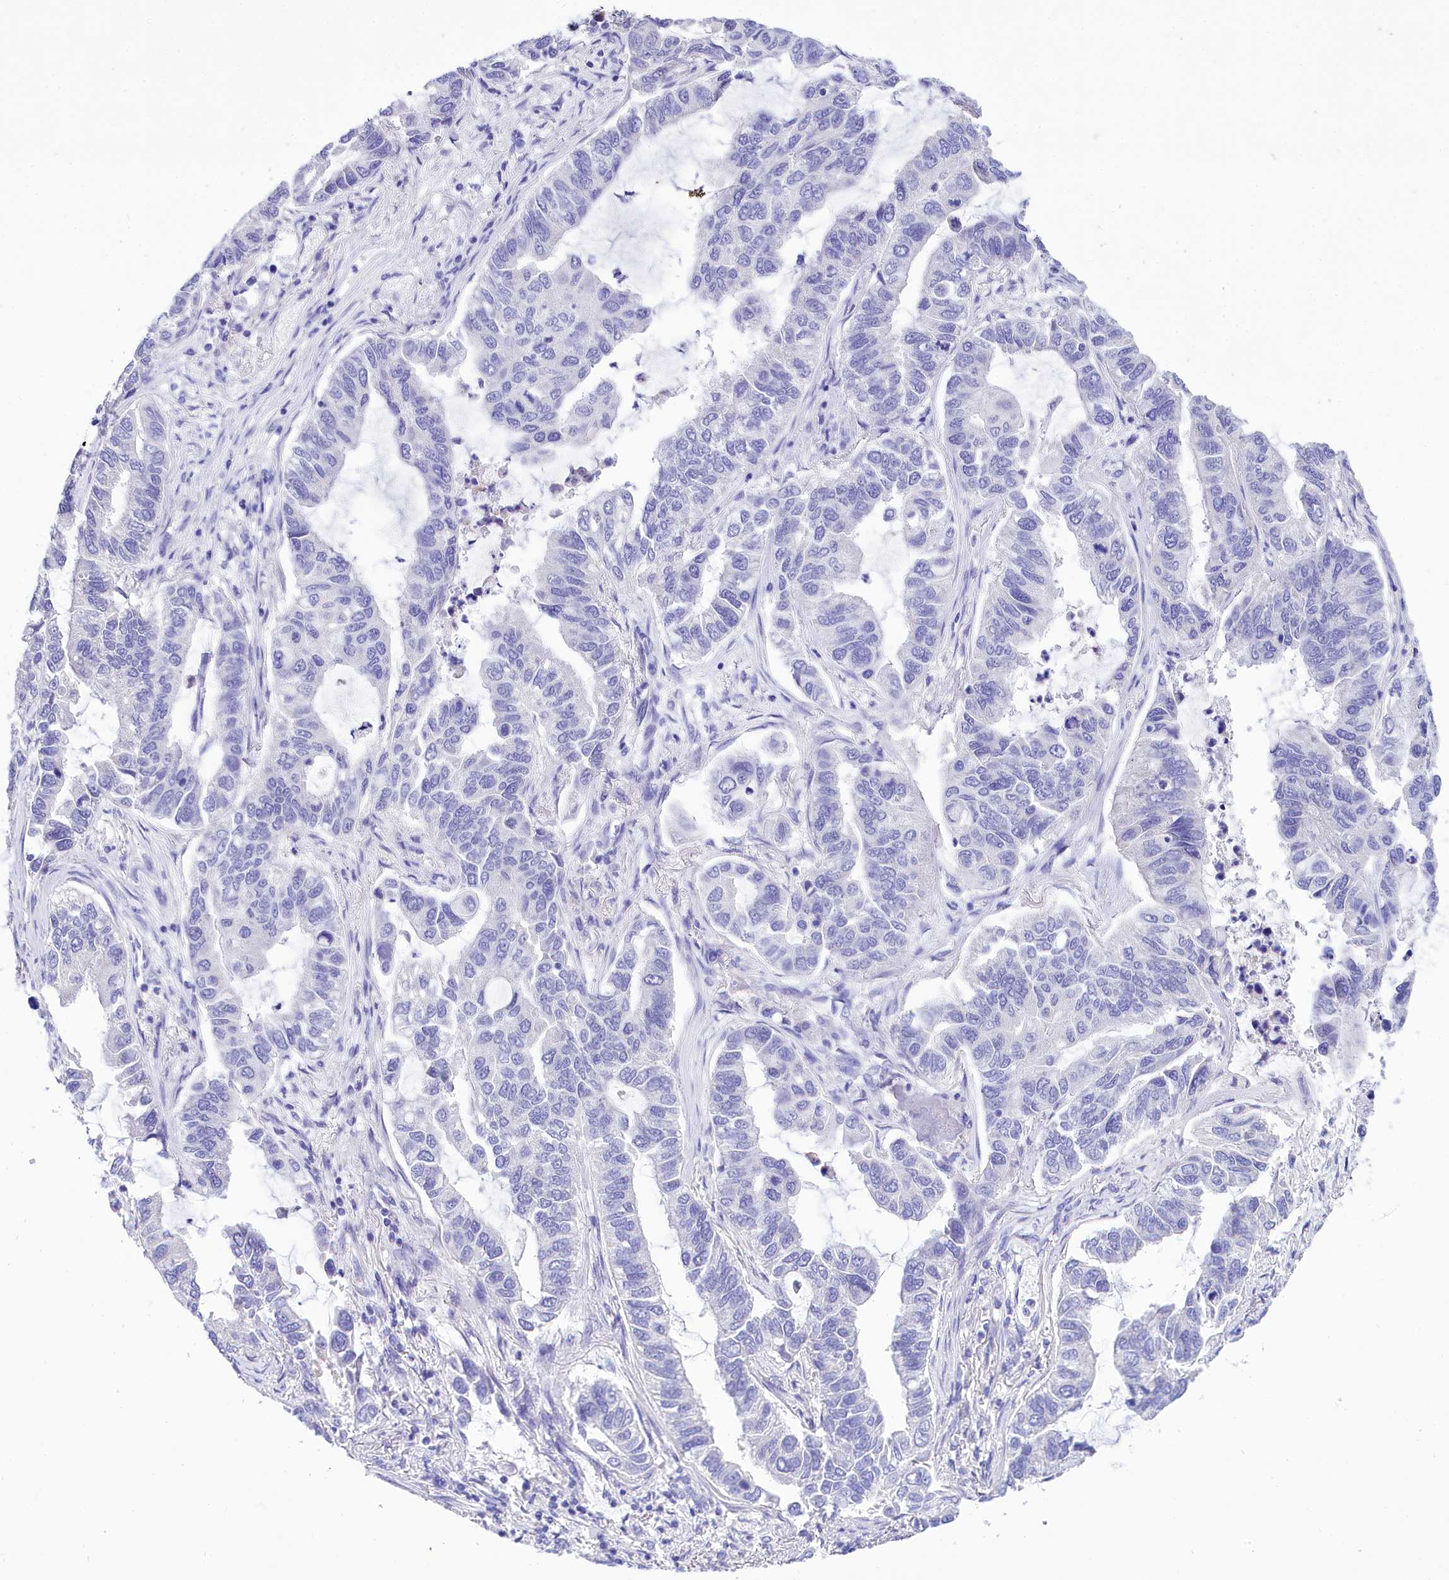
{"staining": {"intensity": "negative", "quantity": "none", "location": "none"}, "tissue": "lung cancer", "cell_type": "Tumor cells", "image_type": "cancer", "snomed": [{"axis": "morphology", "description": "Adenocarcinoma, NOS"}, {"axis": "topography", "description": "Lung"}], "caption": "A high-resolution histopathology image shows immunohistochemistry (IHC) staining of lung adenocarcinoma, which demonstrates no significant expression in tumor cells. (IHC, brightfield microscopy, high magnification).", "gene": "TTC36", "patient": {"sex": "male", "age": 64}}